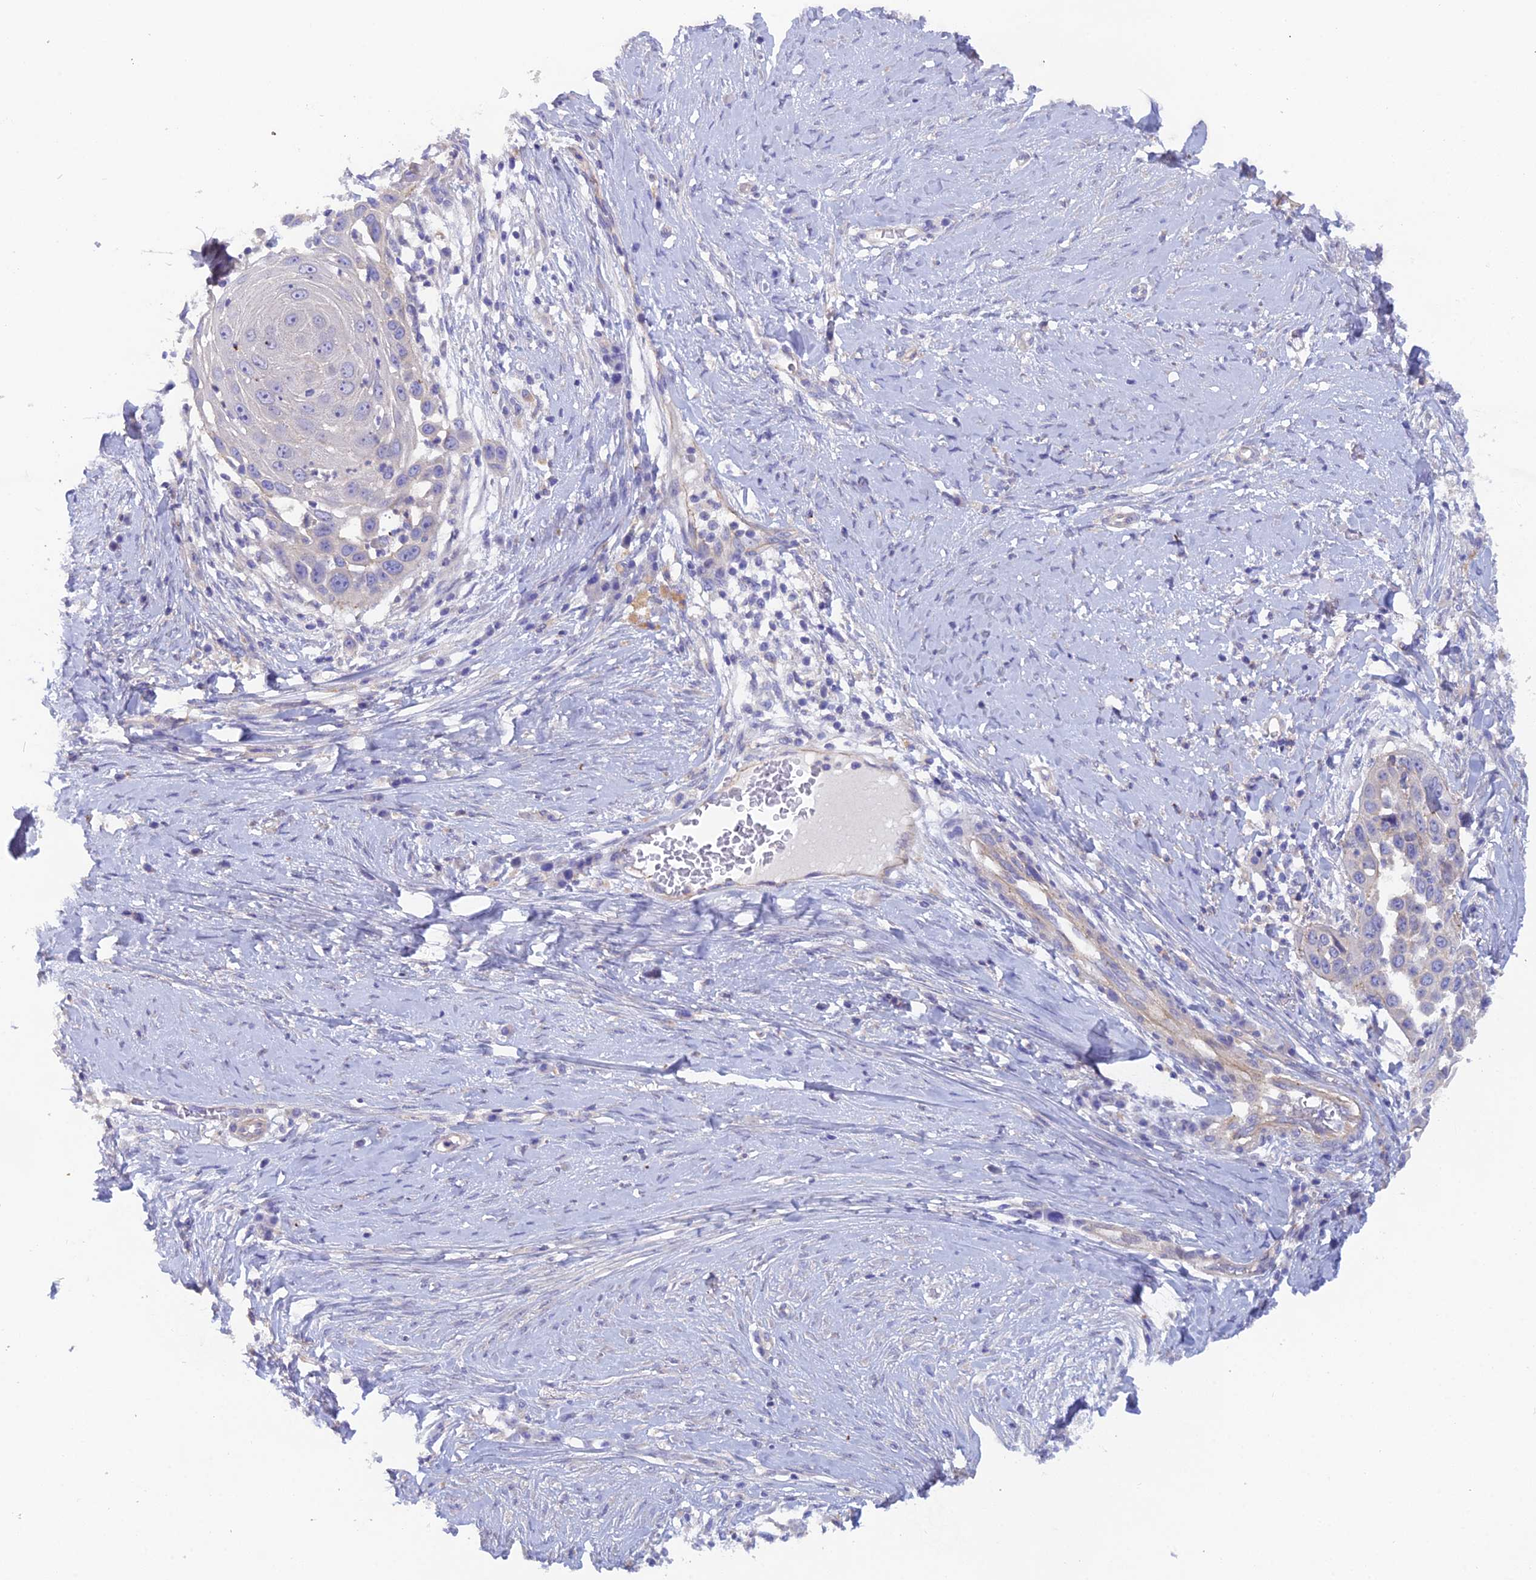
{"staining": {"intensity": "negative", "quantity": "none", "location": "none"}, "tissue": "skin cancer", "cell_type": "Tumor cells", "image_type": "cancer", "snomed": [{"axis": "morphology", "description": "Squamous cell carcinoma, NOS"}, {"axis": "topography", "description": "Skin"}], "caption": "Skin cancer (squamous cell carcinoma) was stained to show a protein in brown. There is no significant positivity in tumor cells.", "gene": "FZR1", "patient": {"sex": "female", "age": 44}}